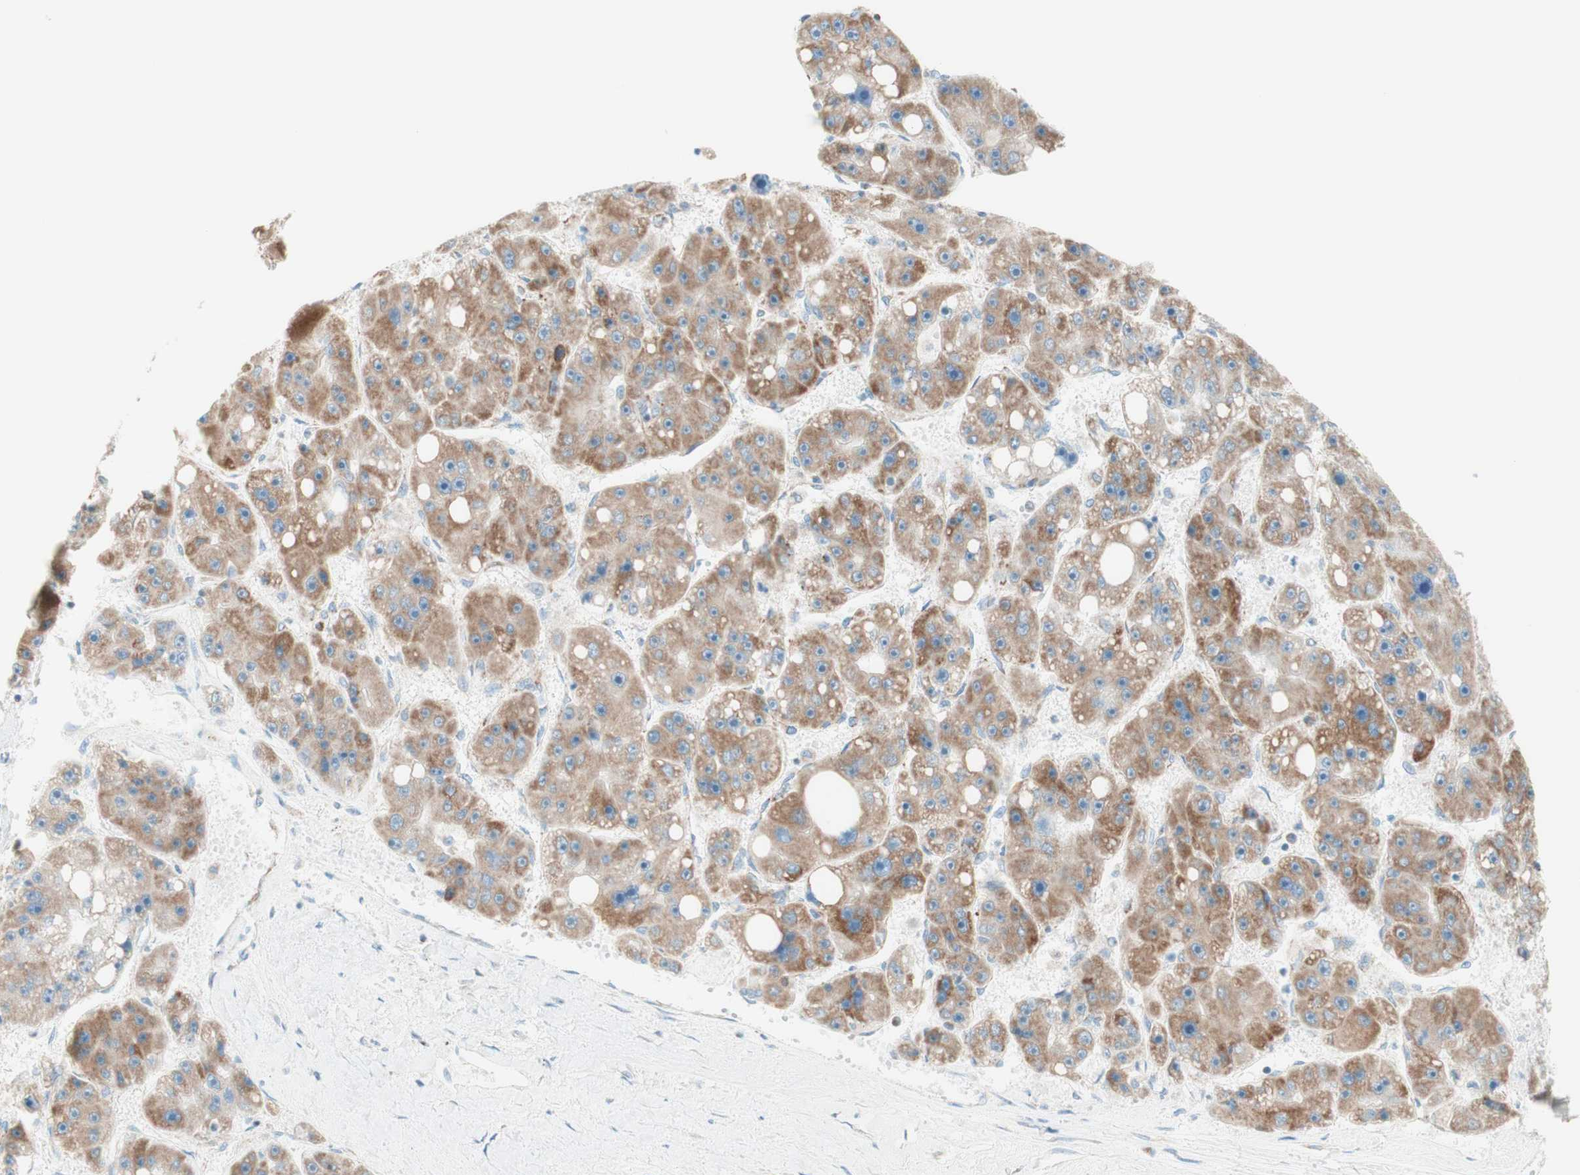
{"staining": {"intensity": "moderate", "quantity": ">75%", "location": "cytoplasmic/membranous"}, "tissue": "liver cancer", "cell_type": "Tumor cells", "image_type": "cancer", "snomed": [{"axis": "morphology", "description": "Carcinoma, Hepatocellular, NOS"}, {"axis": "topography", "description": "Liver"}], "caption": "Protein staining by immunohistochemistry displays moderate cytoplasmic/membranous positivity in approximately >75% of tumor cells in liver cancer (hepatocellular carcinoma).", "gene": "TOMM20", "patient": {"sex": "female", "age": 61}}